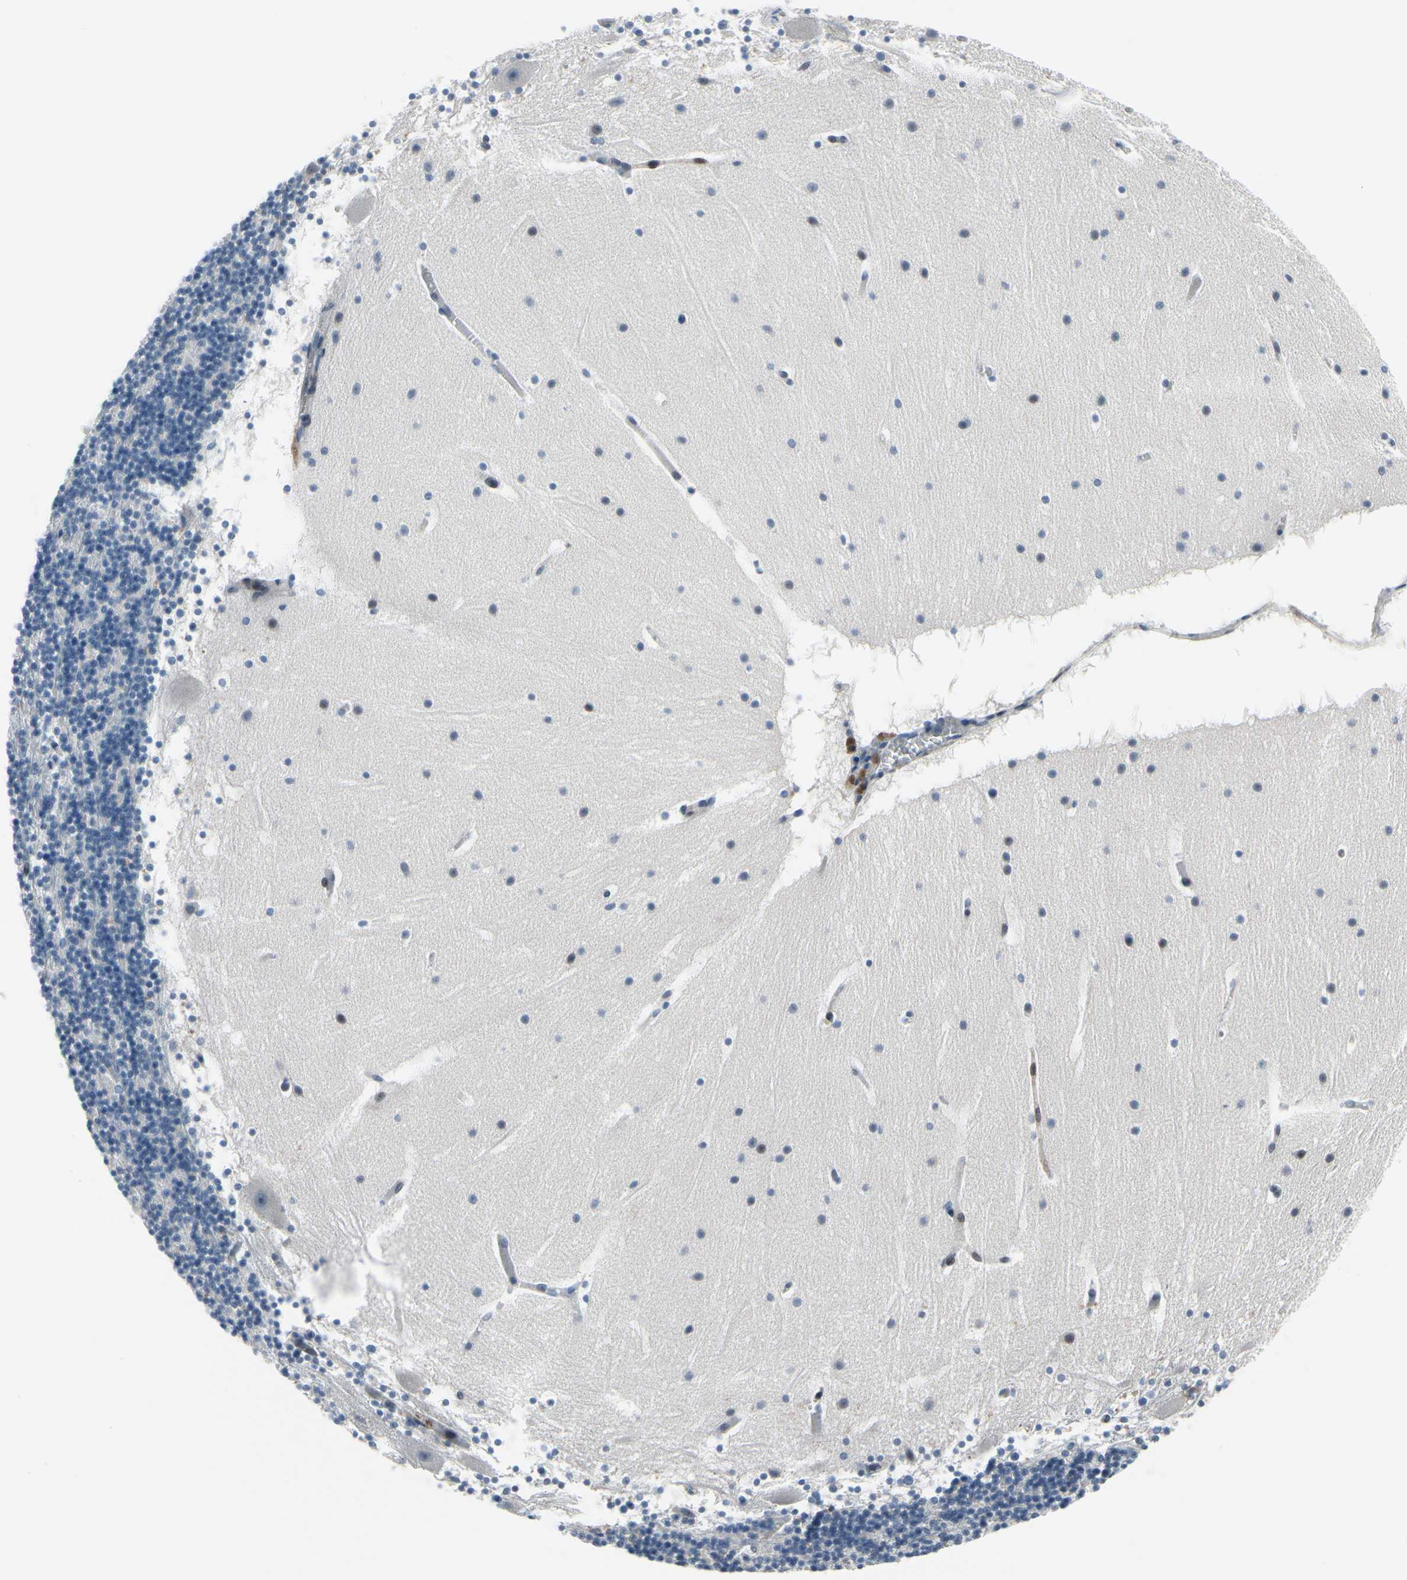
{"staining": {"intensity": "negative", "quantity": "none", "location": "none"}, "tissue": "cerebellum", "cell_type": "Cells in granular layer", "image_type": "normal", "snomed": [{"axis": "morphology", "description": "Normal tissue, NOS"}, {"axis": "topography", "description": "Cerebellum"}], "caption": "Cells in granular layer show no significant protein expression in unremarkable cerebellum.", "gene": "TXN", "patient": {"sex": "male", "age": 45}}